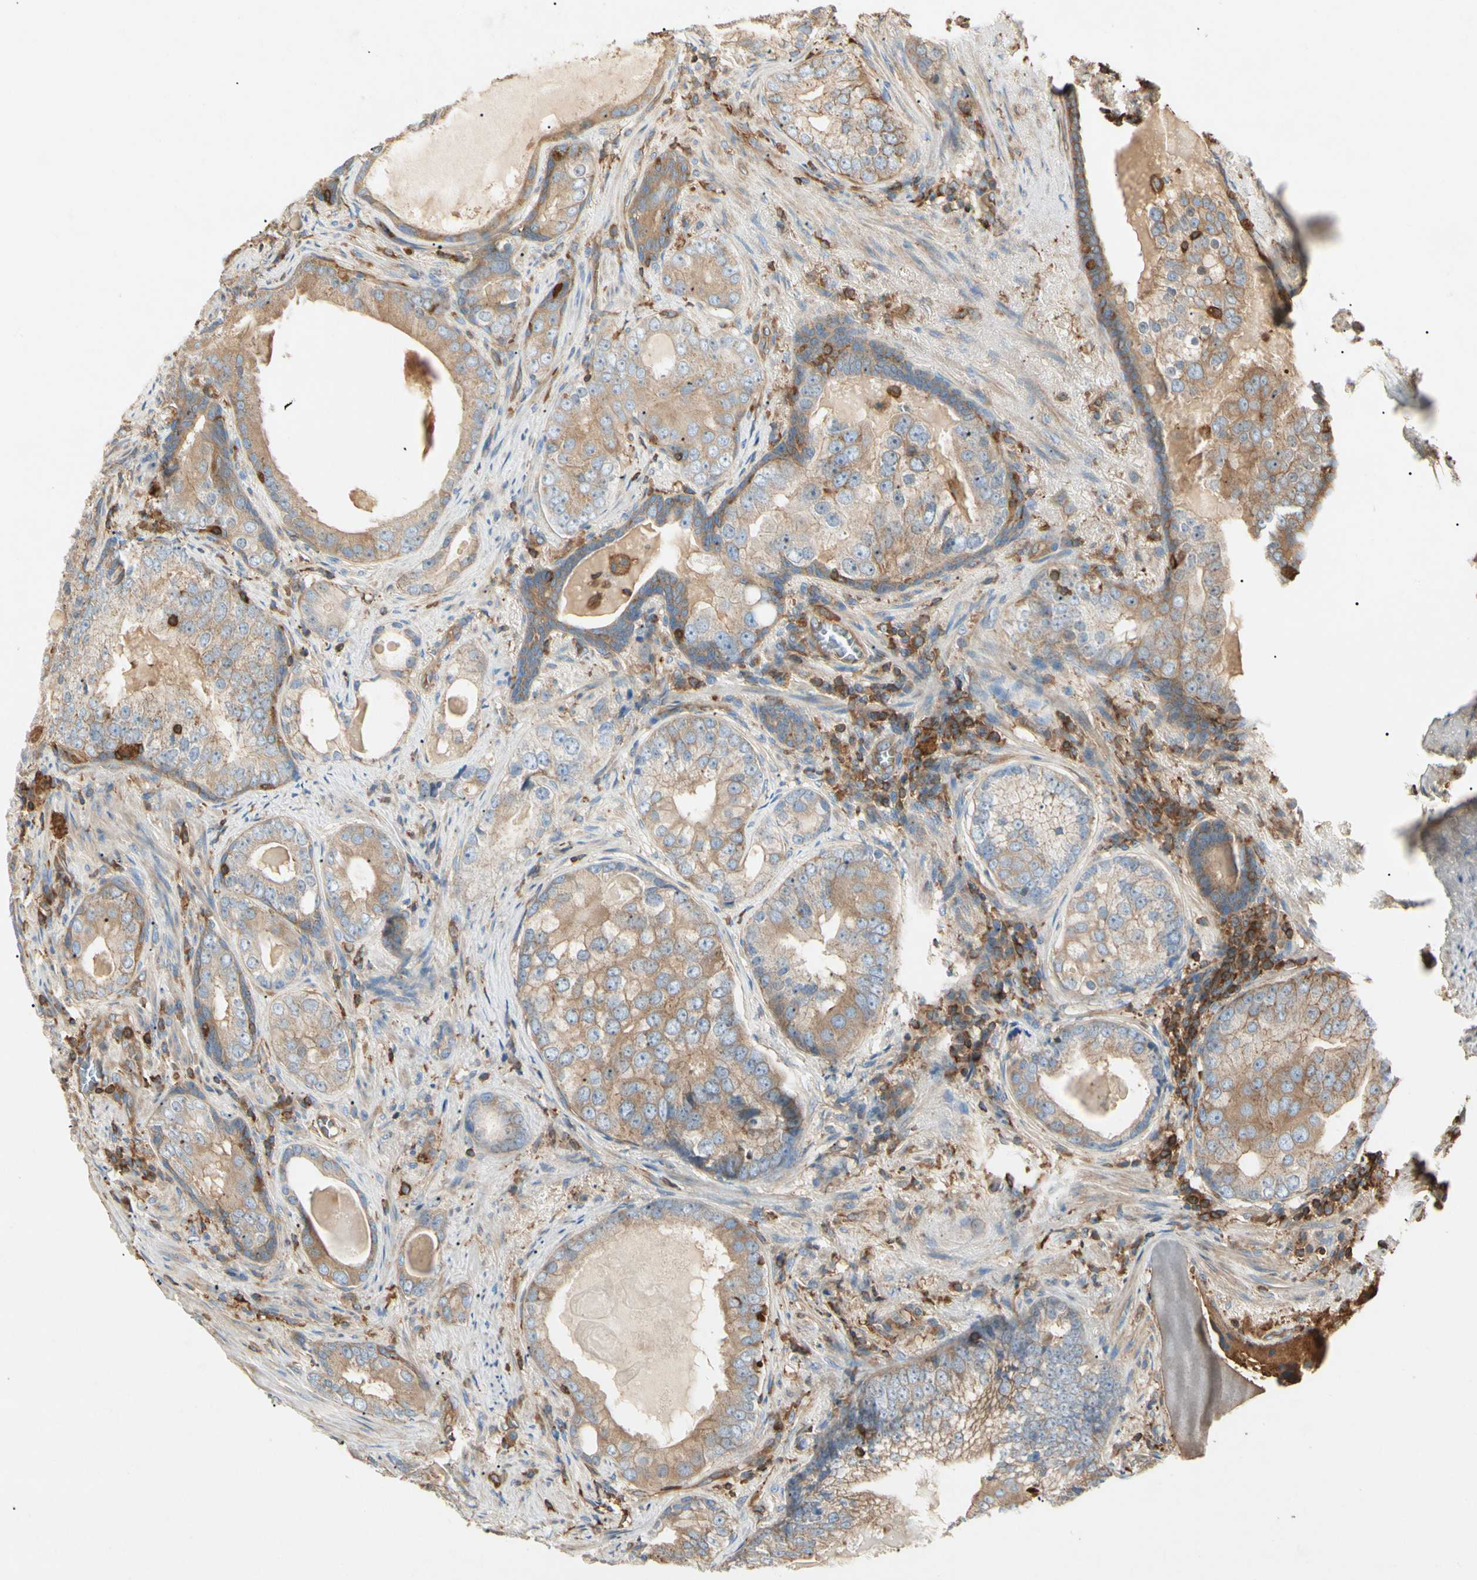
{"staining": {"intensity": "moderate", "quantity": ">75%", "location": "cytoplasmic/membranous"}, "tissue": "prostate cancer", "cell_type": "Tumor cells", "image_type": "cancer", "snomed": [{"axis": "morphology", "description": "Adenocarcinoma, High grade"}, {"axis": "topography", "description": "Prostate"}], "caption": "Prostate cancer stained with immunohistochemistry (IHC) exhibits moderate cytoplasmic/membranous expression in approximately >75% of tumor cells.", "gene": "ARPC2", "patient": {"sex": "male", "age": 66}}